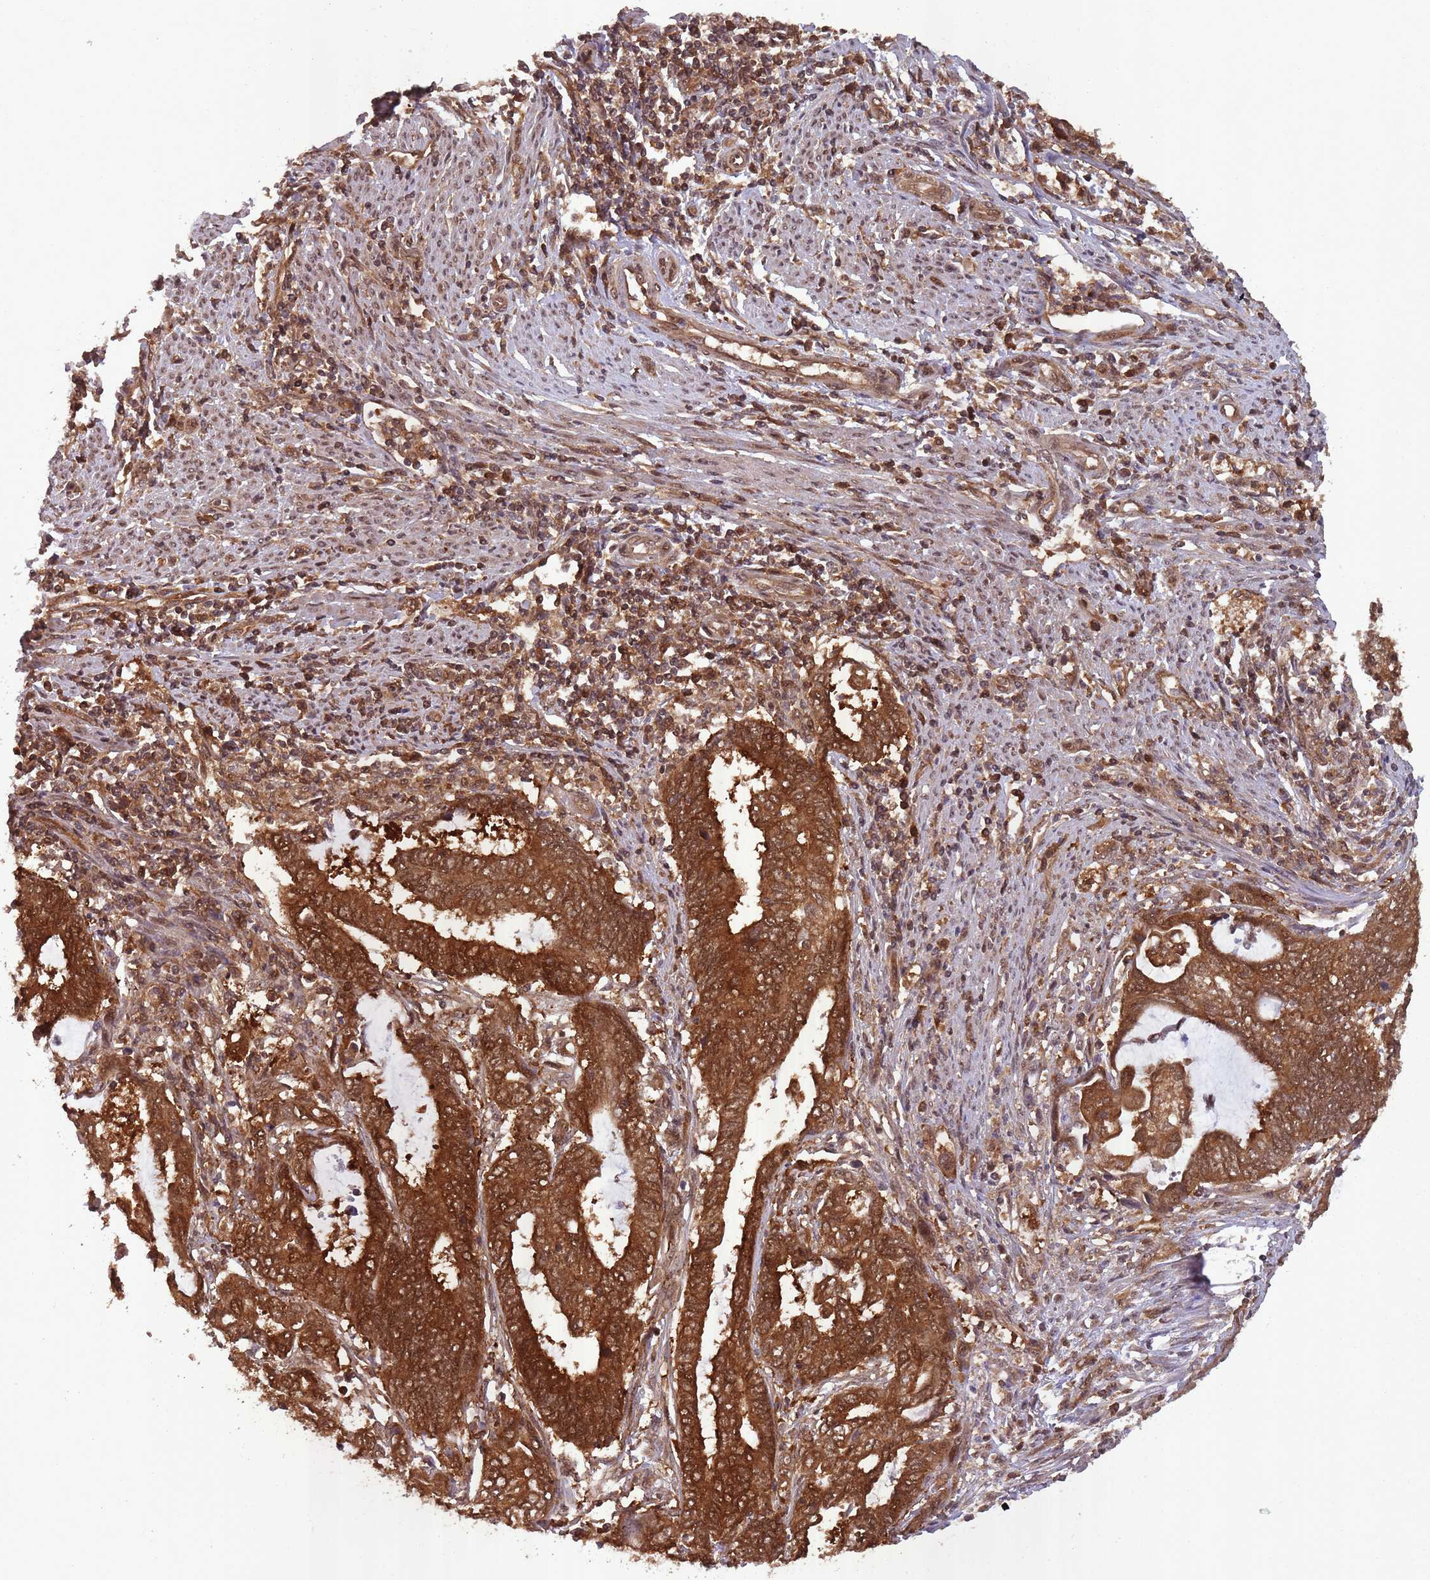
{"staining": {"intensity": "strong", "quantity": ">75%", "location": "cytoplasmic/membranous,nuclear"}, "tissue": "endometrial cancer", "cell_type": "Tumor cells", "image_type": "cancer", "snomed": [{"axis": "morphology", "description": "Adenocarcinoma, NOS"}, {"axis": "topography", "description": "Uterus"}, {"axis": "topography", "description": "Endometrium"}], "caption": "Endometrial cancer stained with a brown dye shows strong cytoplasmic/membranous and nuclear positive positivity in about >75% of tumor cells.", "gene": "PPP6R3", "patient": {"sex": "female", "age": 70}}